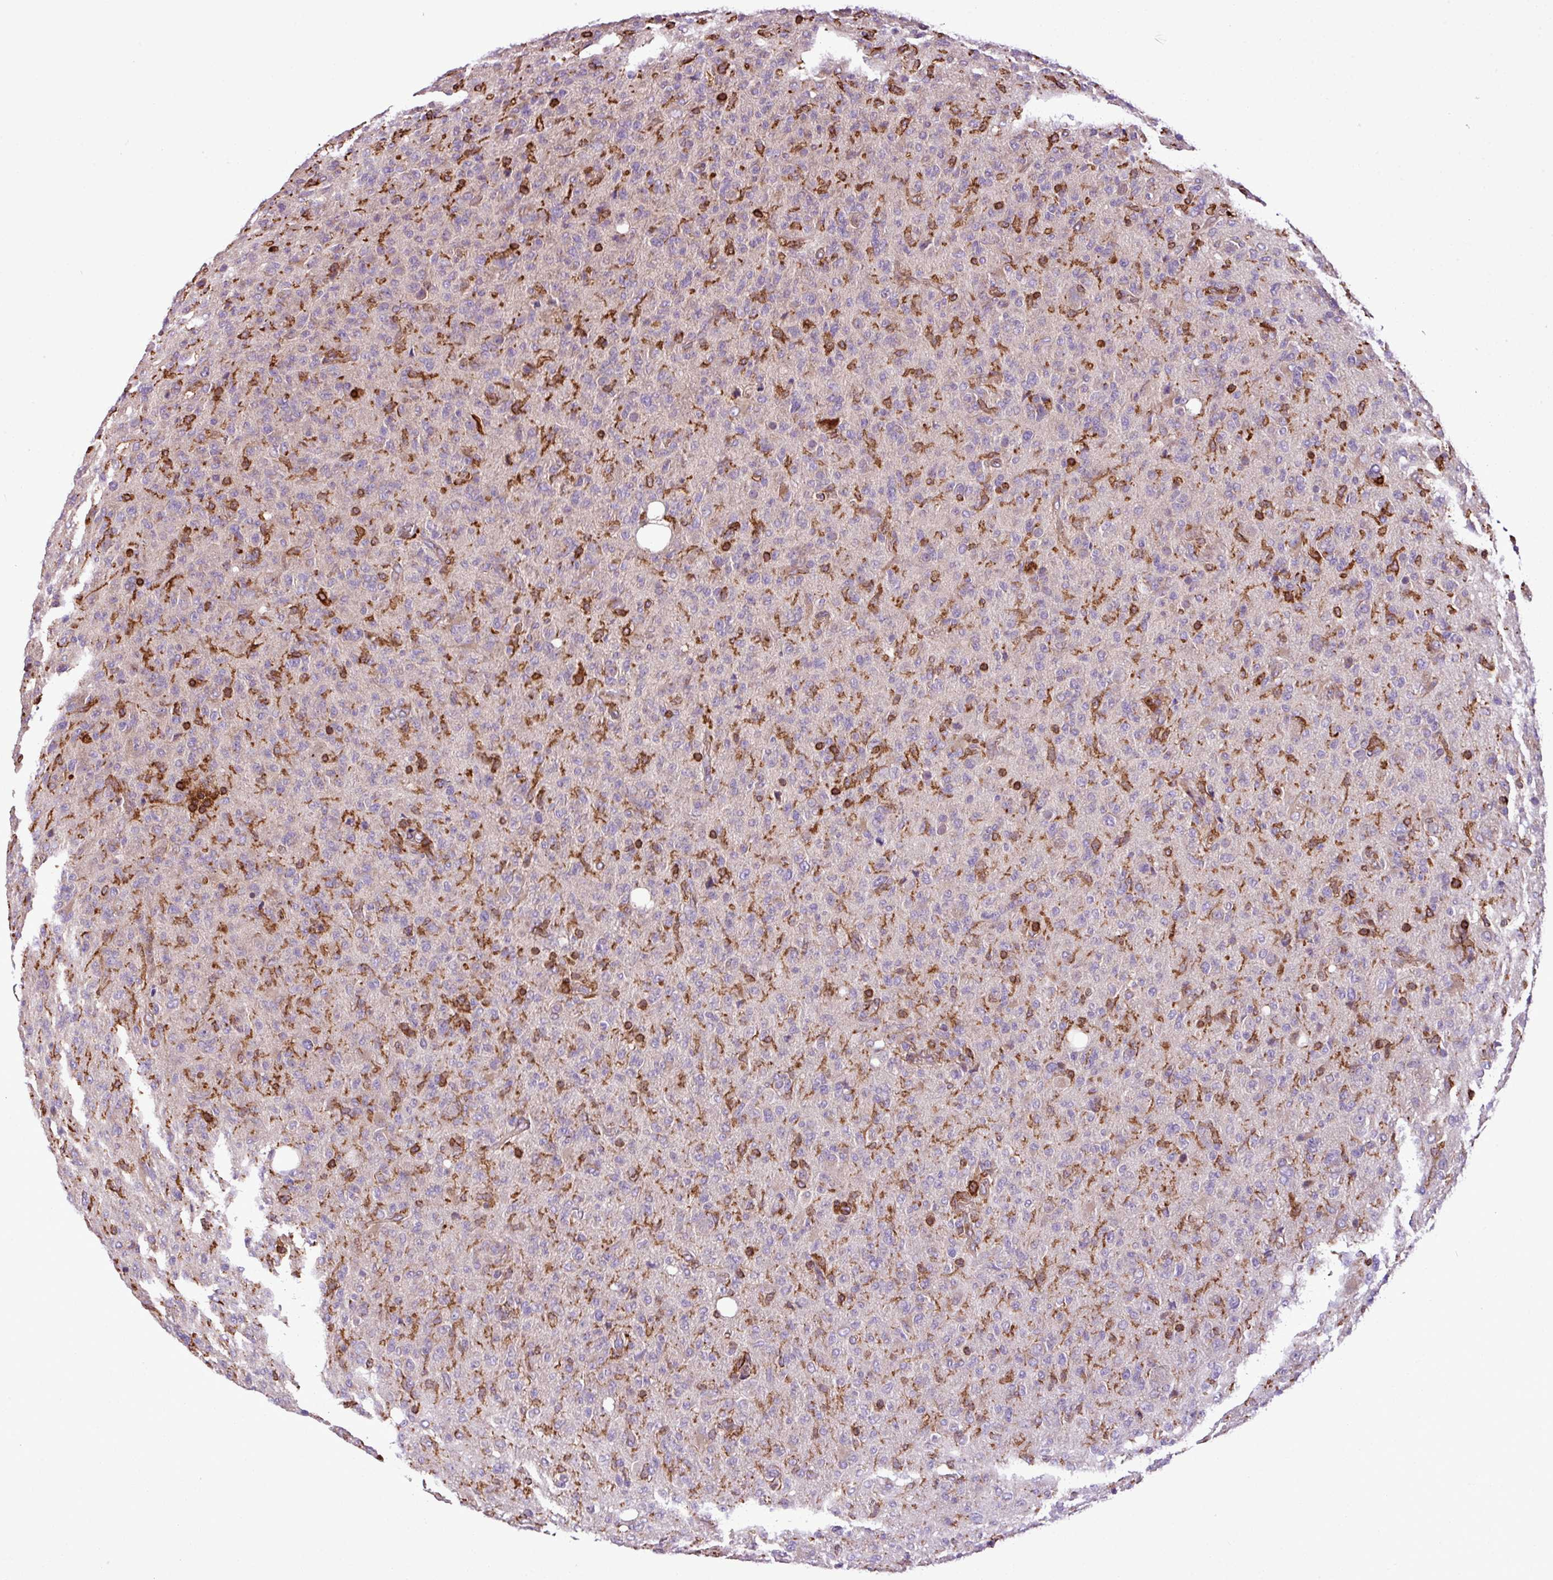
{"staining": {"intensity": "moderate", "quantity": "<25%", "location": "cytoplasmic/membranous"}, "tissue": "glioma", "cell_type": "Tumor cells", "image_type": "cancer", "snomed": [{"axis": "morphology", "description": "Glioma, malignant, High grade"}, {"axis": "topography", "description": "Brain"}], "caption": "Malignant glioma (high-grade) tissue demonstrates moderate cytoplasmic/membranous positivity in about <25% of tumor cells, visualized by immunohistochemistry.", "gene": "PGAP6", "patient": {"sex": "female", "age": 57}}